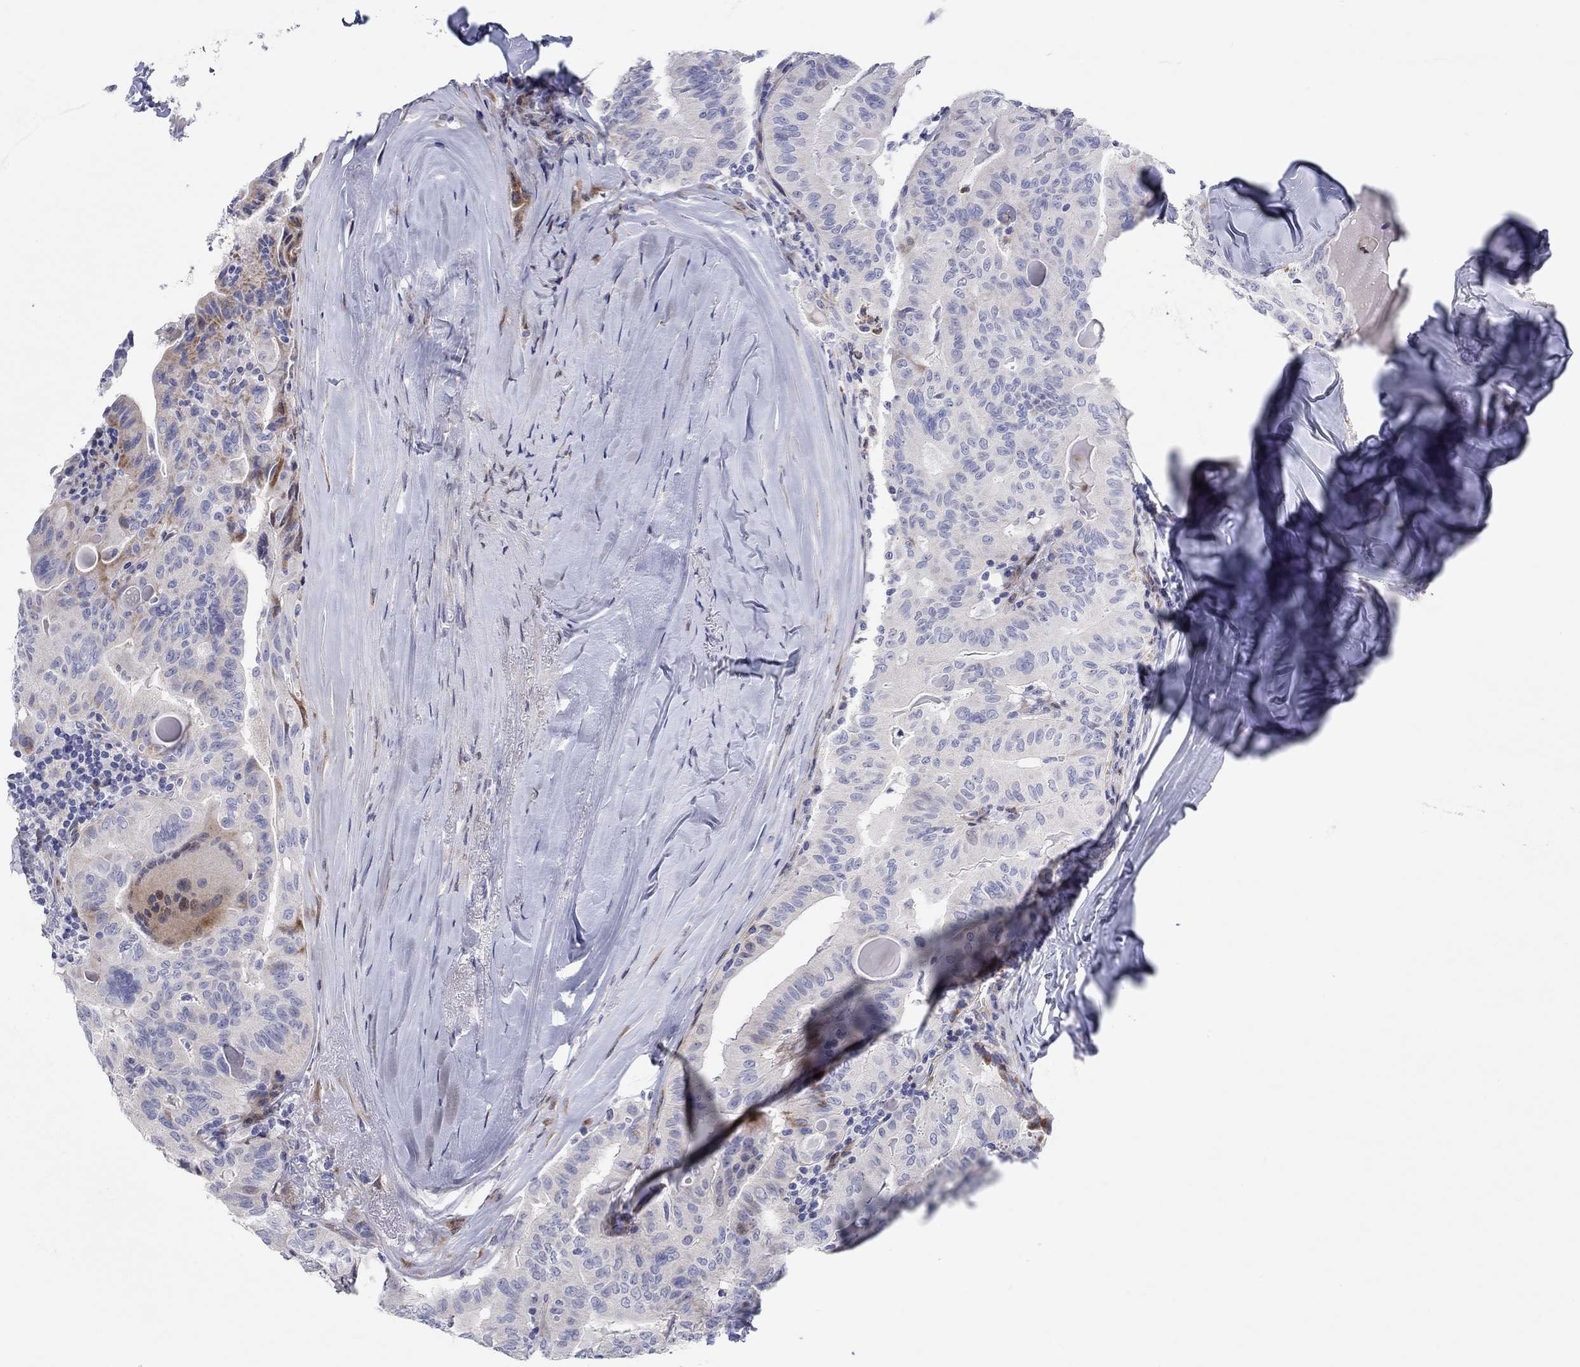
{"staining": {"intensity": "negative", "quantity": "none", "location": "none"}, "tissue": "thyroid cancer", "cell_type": "Tumor cells", "image_type": "cancer", "snomed": [{"axis": "morphology", "description": "Papillary adenocarcinoma, NOS"}, {"axis": "topography", "description": "Thyroid gland"}], "caption": "Immunohistochemical staining of thyroid cancer (papillary adenocarcinoma) displays no significant expression in tumor cells.", "gene": "ARHGAP36", "patient": {"sex": "female", "age": 68}}